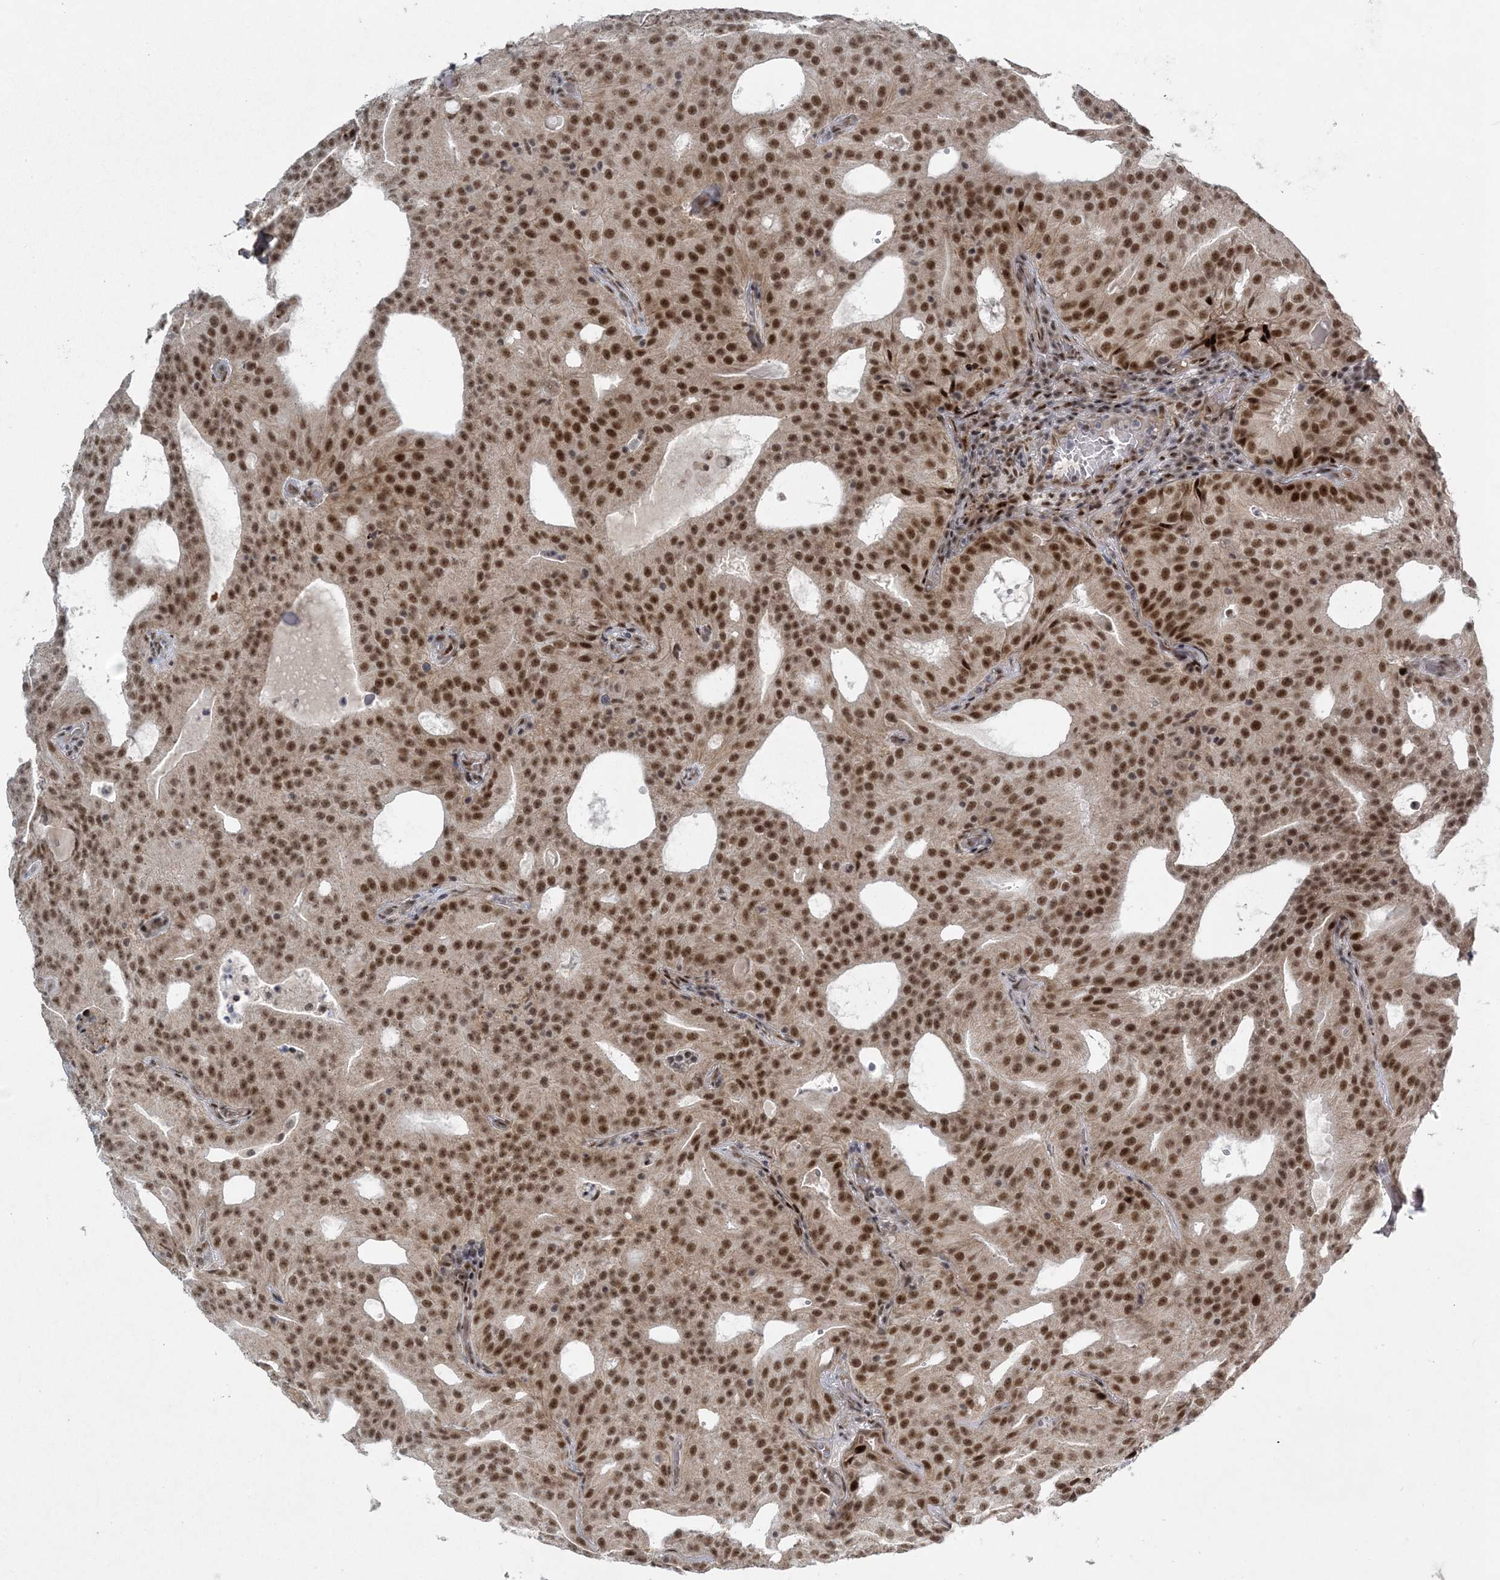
{"staining": {"intensity": "strong", "quantity": ">75%", "location": "nuclear"}, "tissue": "prostate cancer", "cell_type": "Tumor cells", "image_type": "cancer", "snomed": [{"axis": "morphology", "description": "Adenocarcinoma, Medium grade"}, {"axis": "topography", "description": "Prostate"}], "caption": "The image displays staining of prostate cancer, revealing strong nuclear protein positivity (brown color) within tumor cells.", "gene": "CWC22", "patient": {"sex": "male", "age": 88}}